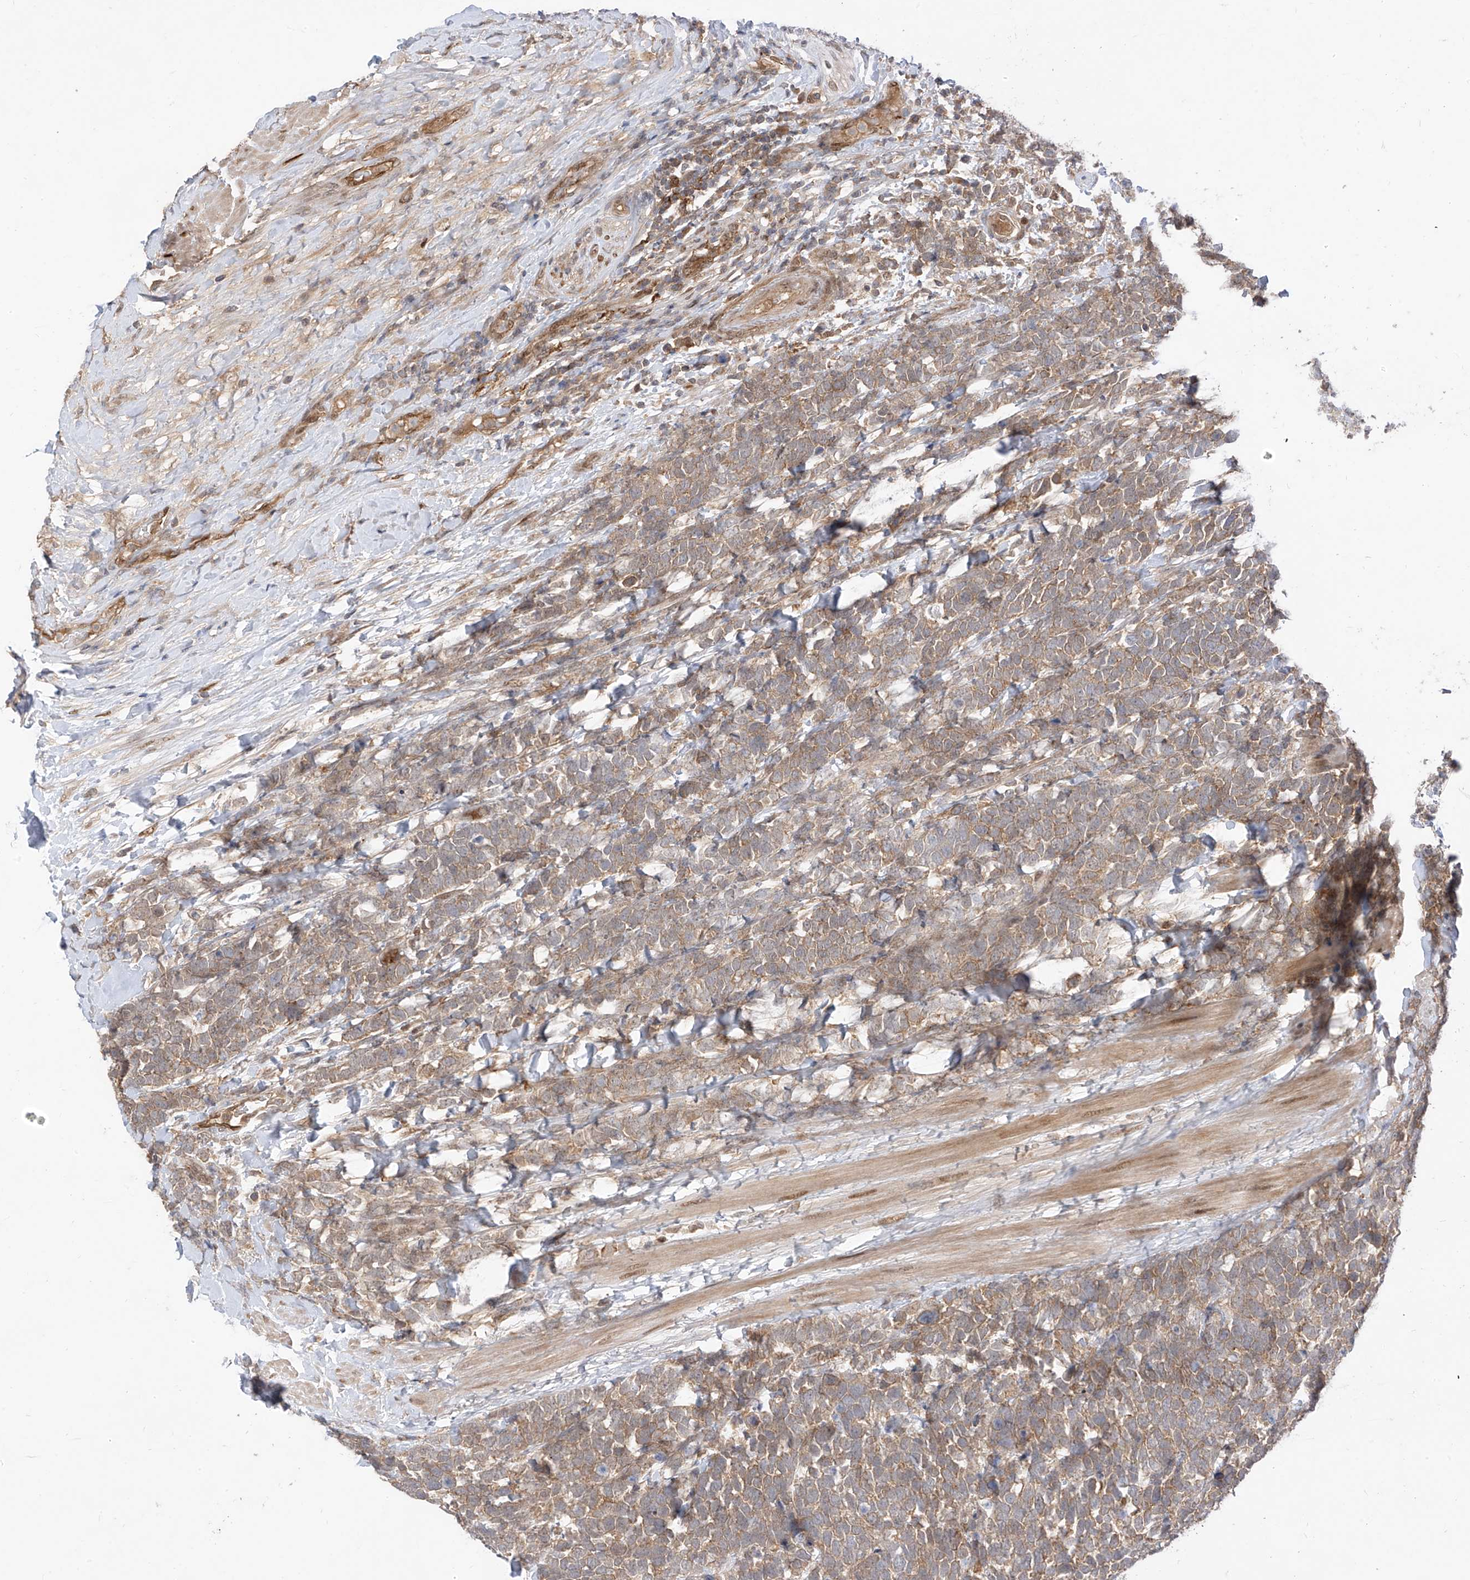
{"staining": {"intensity": "moderate", "quantity": "25%-75%", "location": "cytoplasmic/membranous"}, "tissue": "urothelial cancer", "cell_type": "Tumor cells", "image_type": "cancer", "snomed": [{"axis": "morphology", "description": "Urothelial carcinoma, High grade"}, {"axis": "topography", "description": "Urinary bladder"}], "caption": "Urothelial cancer tissue exhibits moderate cytoplasmic/membranous staining in approximately 25%-75% of tumor cells", "gene": "MRTFA", "patient": {"sex": "female", "age": 82}}